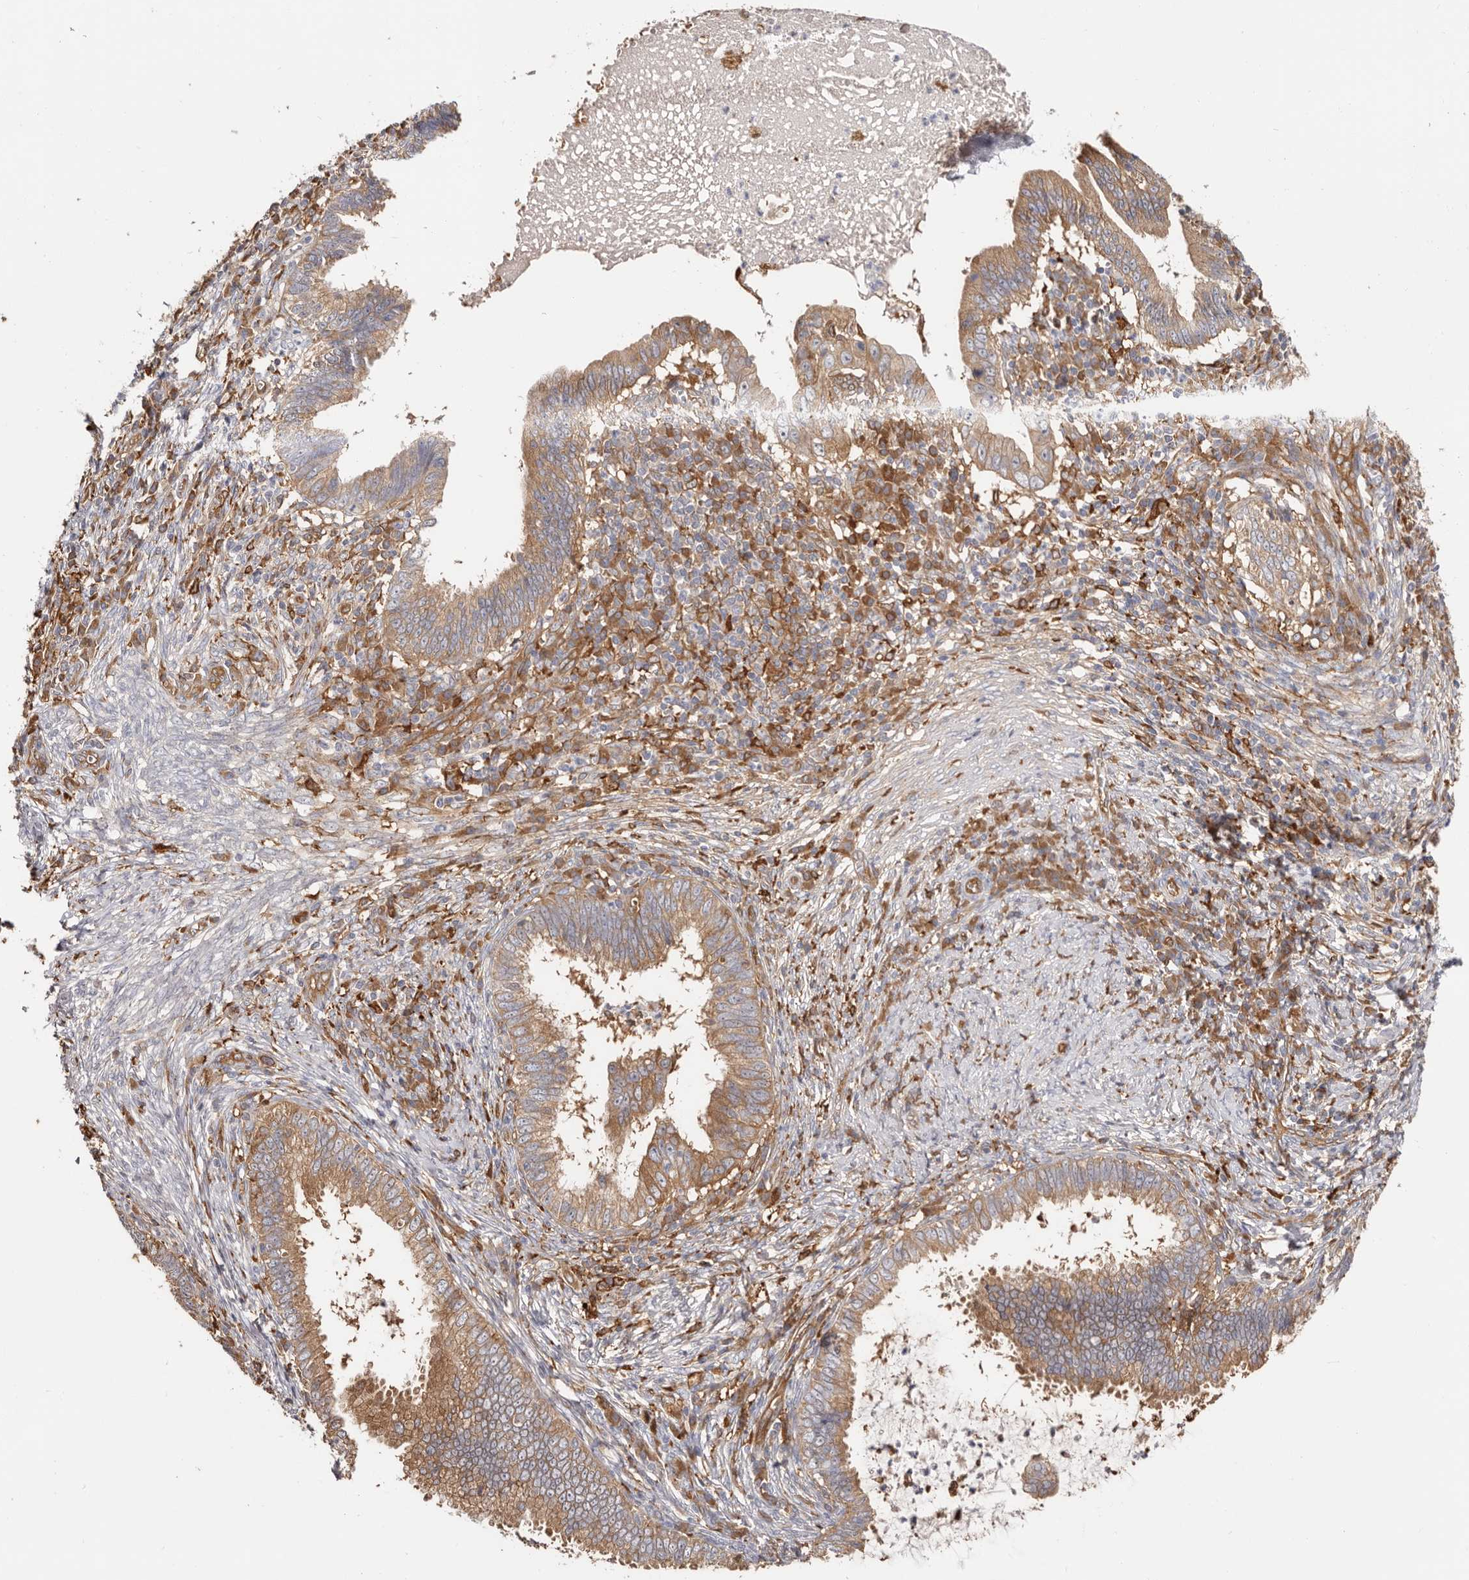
{"staining": {"intensity": "moderate", "quantity": ">75%", "location": "cytoplasmic/membranous"}, "tissue": "cervical cancer", "cell_type": "Tumor cells", "image_type": "cancer", "snomed": [{"axis": "morphology", "description": "Adenocarcinoma, NOS"}, {"axis": "topography", "description": "Cervix"}], "caption": "Cervical adenocarcinoma tissue exhibits moderate cytoplasmic/membranous staining in about >75% of tumor cells (brown staining indicates protein expression, while blue staining denotes nuclei).", "gene": "LAP3", "patient": {"sex": "female", "age": 36}}